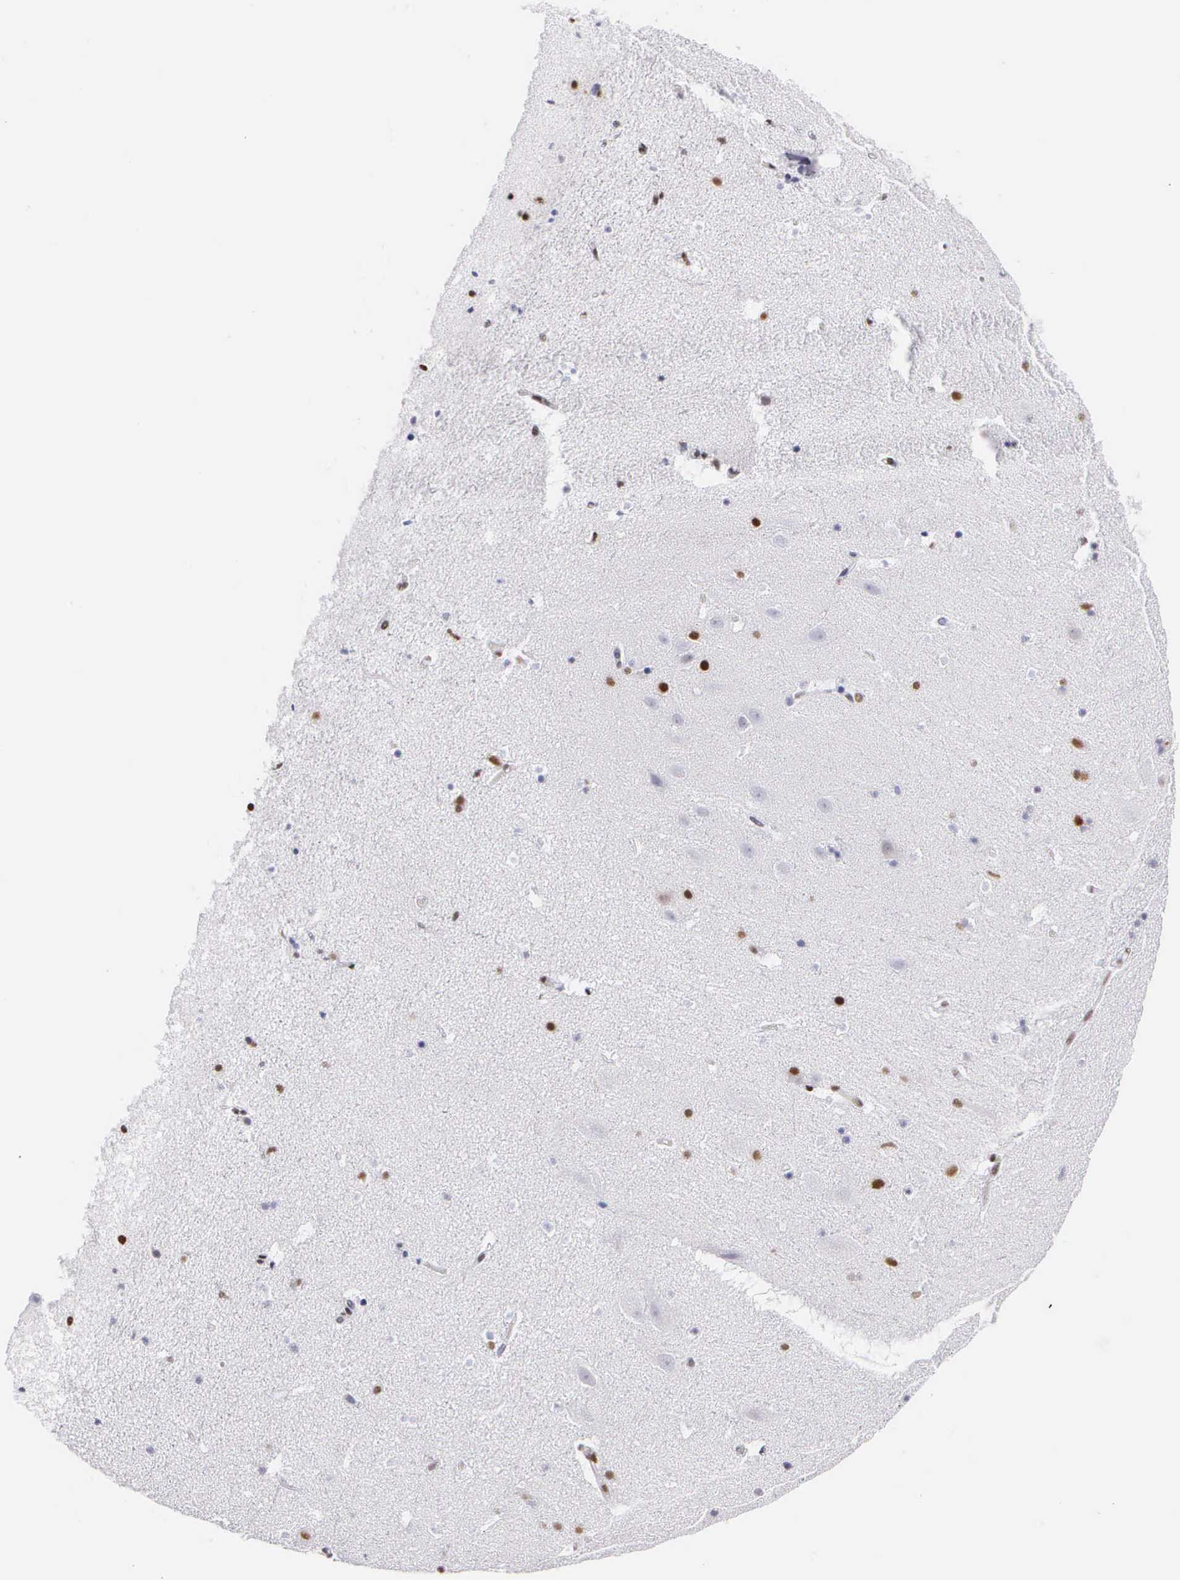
{"staining": {"intensity": "negative", "quantity": "none", "location": "none"}, "tissue": "hippocampus", "cell_type": "Glial cells", "image_type": "normal", "snomed": [{"axis": "morphology", "description": "Normal tissue, NOS"}, {"axis": "topography", "description": "Hippocampus"}], "caption": "The image exhibits no significant expression in glial cells of hippocampus. Nuclei are stained in blue.", "gene": "CSTF2", "patient": {"sex": "male", "age": 45}}